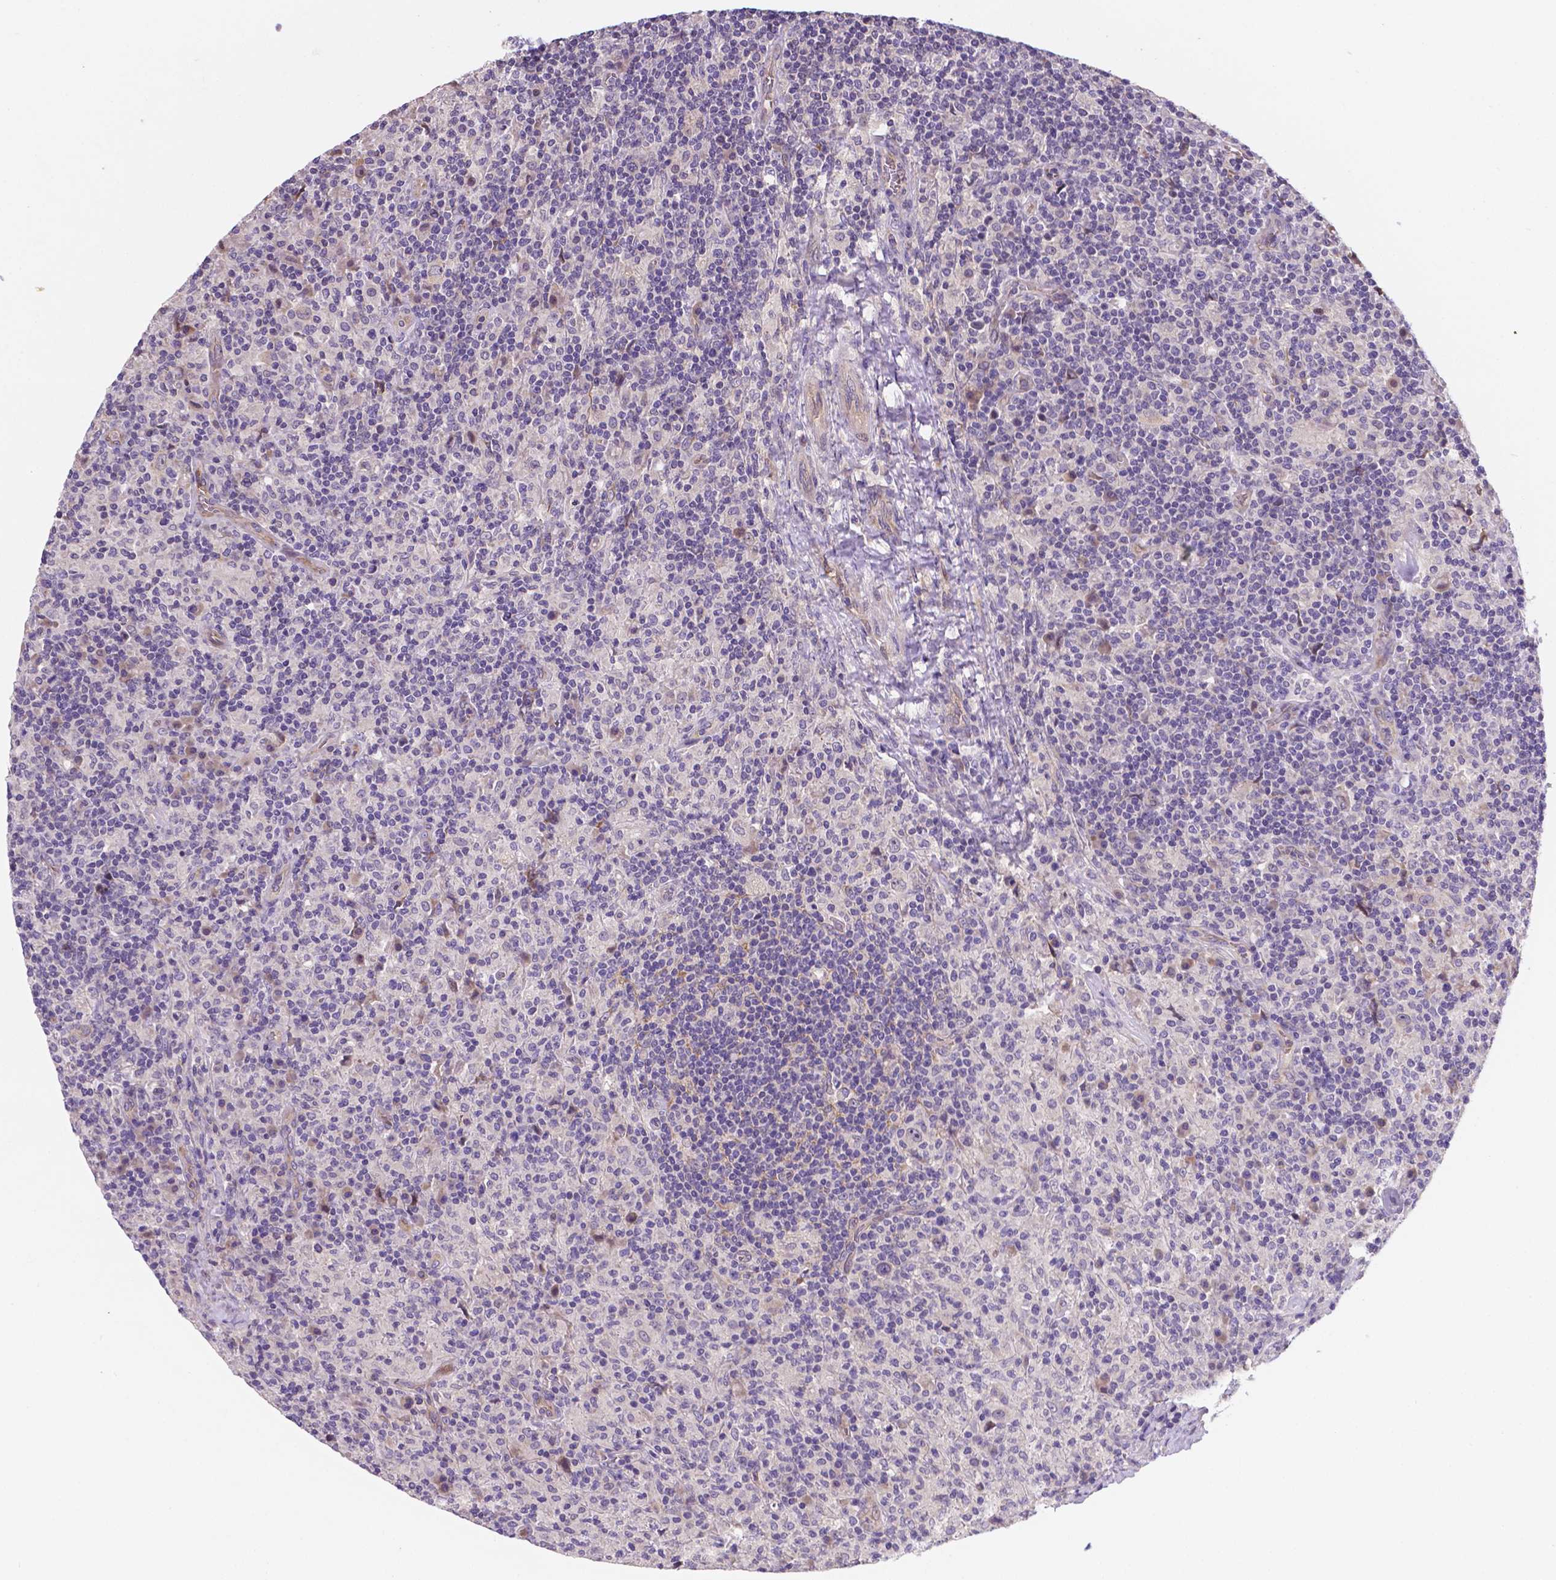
{"staining": {"intensity": "negative", "quantity": "none", "location": "none"}, "tissue": "lymphoma", "cell_type": "Tumor cells", "image_type": "cancer", "snomed": [{"axis": "morphology", "description": "Hodgkin's disease, NOS"}, {"axis": "topography", "description": "Lymph node"}], "caption": "Immunohistochemical staining of lymphoma demonstrates no significant expression in tumor cells. Nuclei are stained in blue.", "gene": "TM4SF20", "patient": {"sex": "male", "age": 70}}